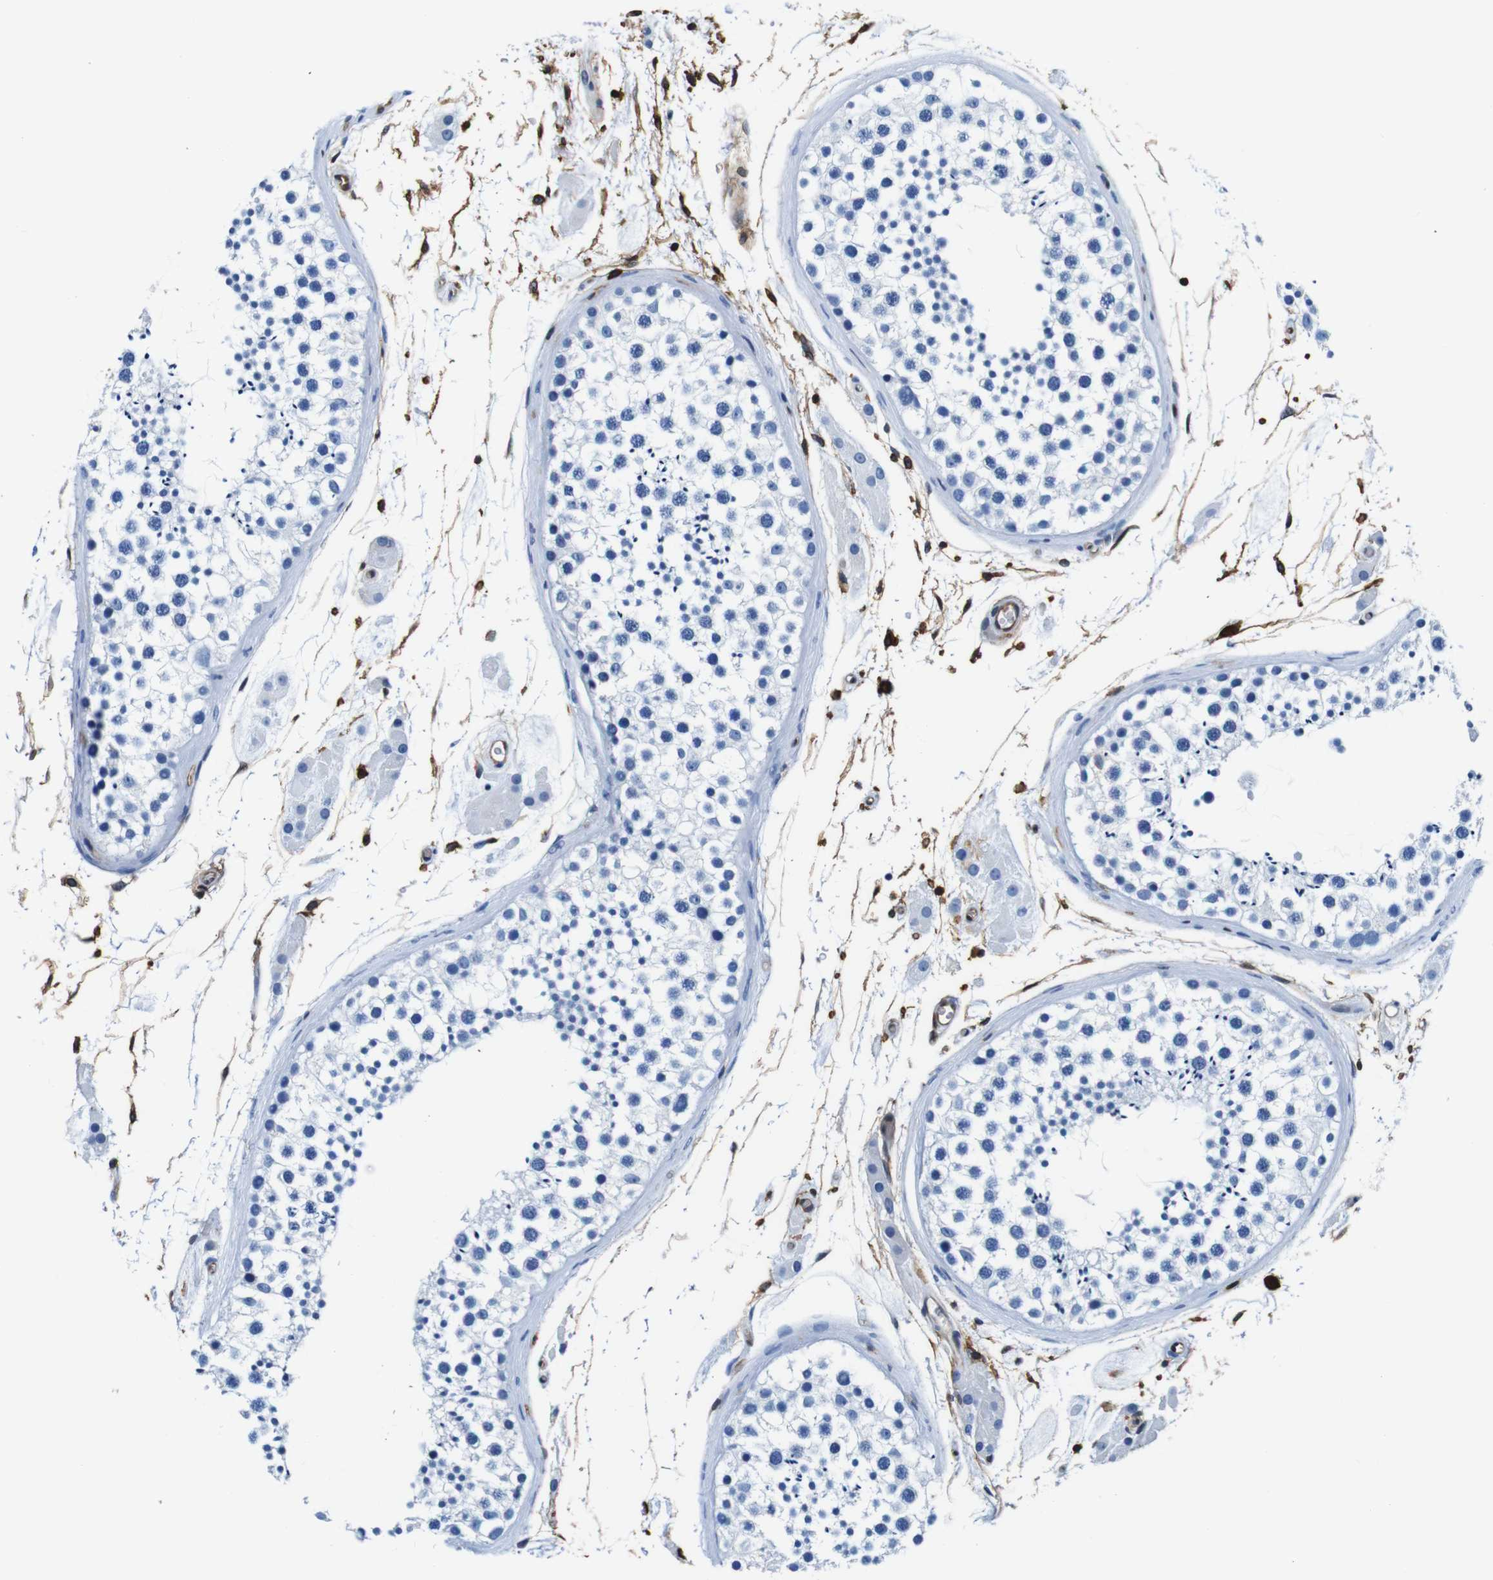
{"staining": {"intensity": "negative", "quantity": "none", "location": "none"}, "tissue": "testis", "cell_type": "Cells in seminiferous ducts", "image_type": "normal", "snomed": [{"axis": "morphology", "description": "Normal tissue, NOS"}, {"axis": "topography", "description": "Testis"}], "caption": "This is an immunohistochemistry (IHC) photomicrograph of unremarkable human testis. There is no positivity in cells in seminiferous ducts.", "gene": "ANXA1", "patient": {"sex": "male", "age": 46}}